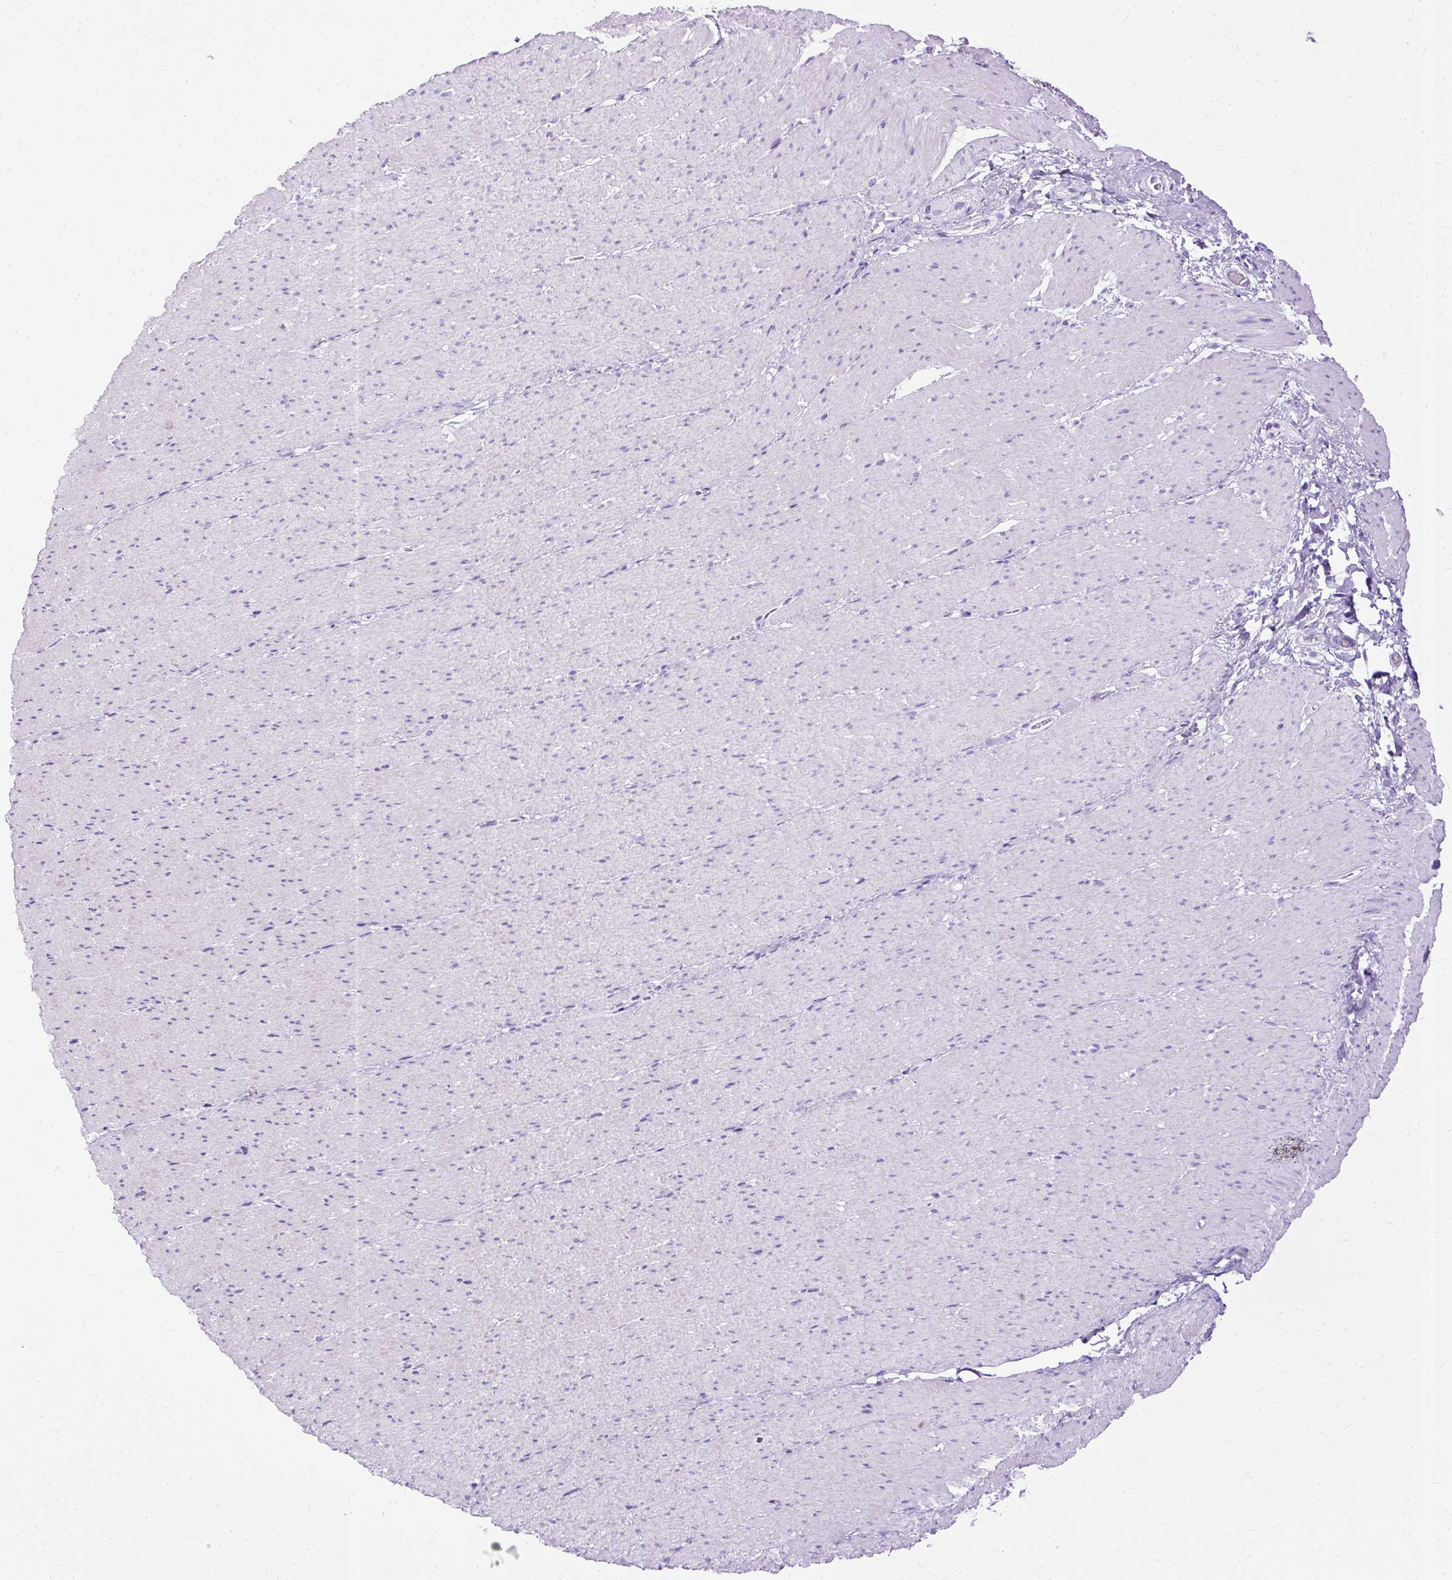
{"staining": {"intensity": "negative", "quantity": "none", "location": "none"}, "tissue": "smooth muscle", "cell_type": "Smooth muscle cells", "image_type": "normal", "snomed": [{"axis": "morphology", "description": "Normal tissue, NOS"}, {"axis": "topography", "description": "Smooth muscle"}, {"axis": "topography", "description": "Rectum"}], "caption": "This is an immunohistochemistry photomicrograph of unremarkable human smooth muscle. There is no positivity in smooth muscle cells.", "gene": "SLC8A2", "patient": {"sex": "male", "age": 53}}